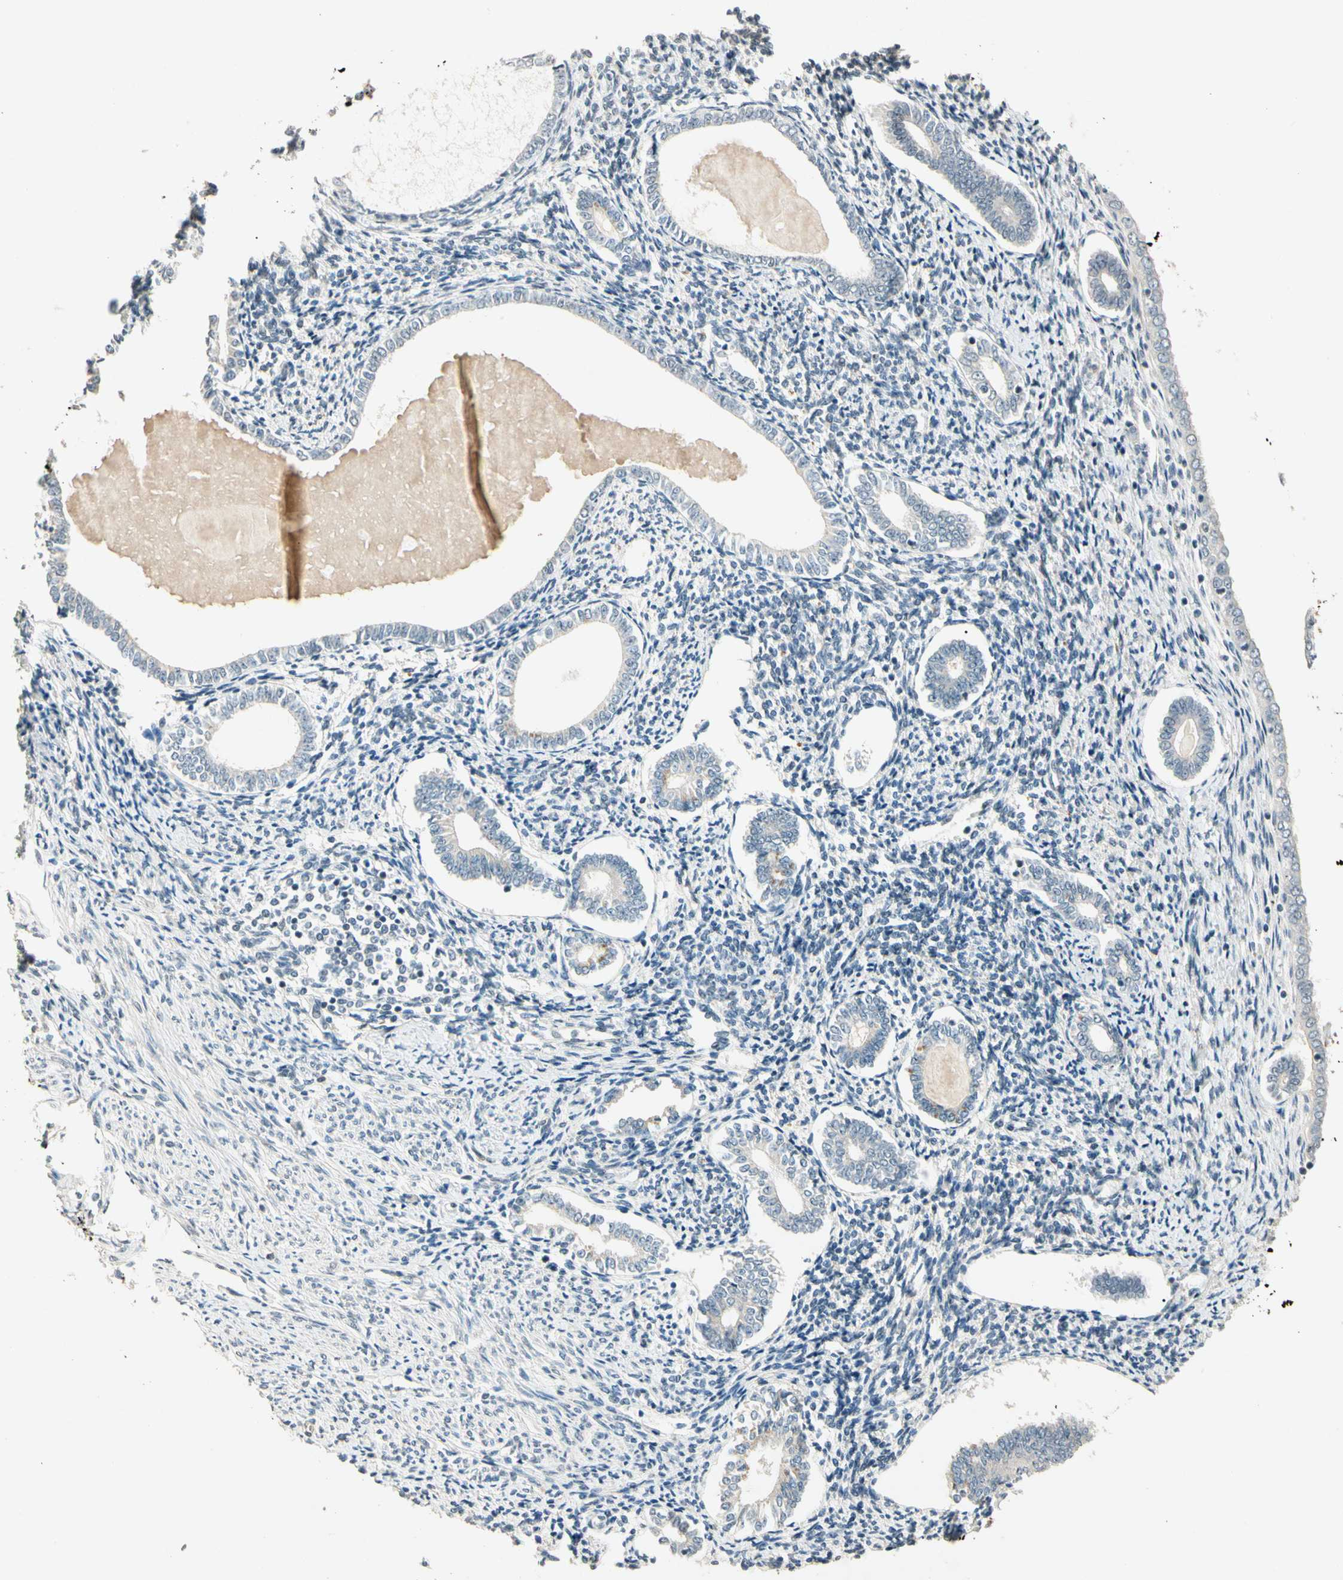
{"staining": {"intensity": "moderate", "quantity": ">75%", "location": "nuclear"}, "tissue": "endometrium", "cell_type": "Cells in endometrial stroma", "image_type": "normal", "snomed": [{"axis": "morphology", "description": "Normal tissue, NOS"}, {"axis": "topography", "description": "Endometrium"}], "caption": "Protein analysis of benign endometrium demonstrates moderate nuclear positivity in approximately >75% of cells in endometrial stroma. (Brightfield microscopy of DAB IHC at high magnification).", "gene": "ZBTB4", "patient": {"sex": "female", "age": 71}}